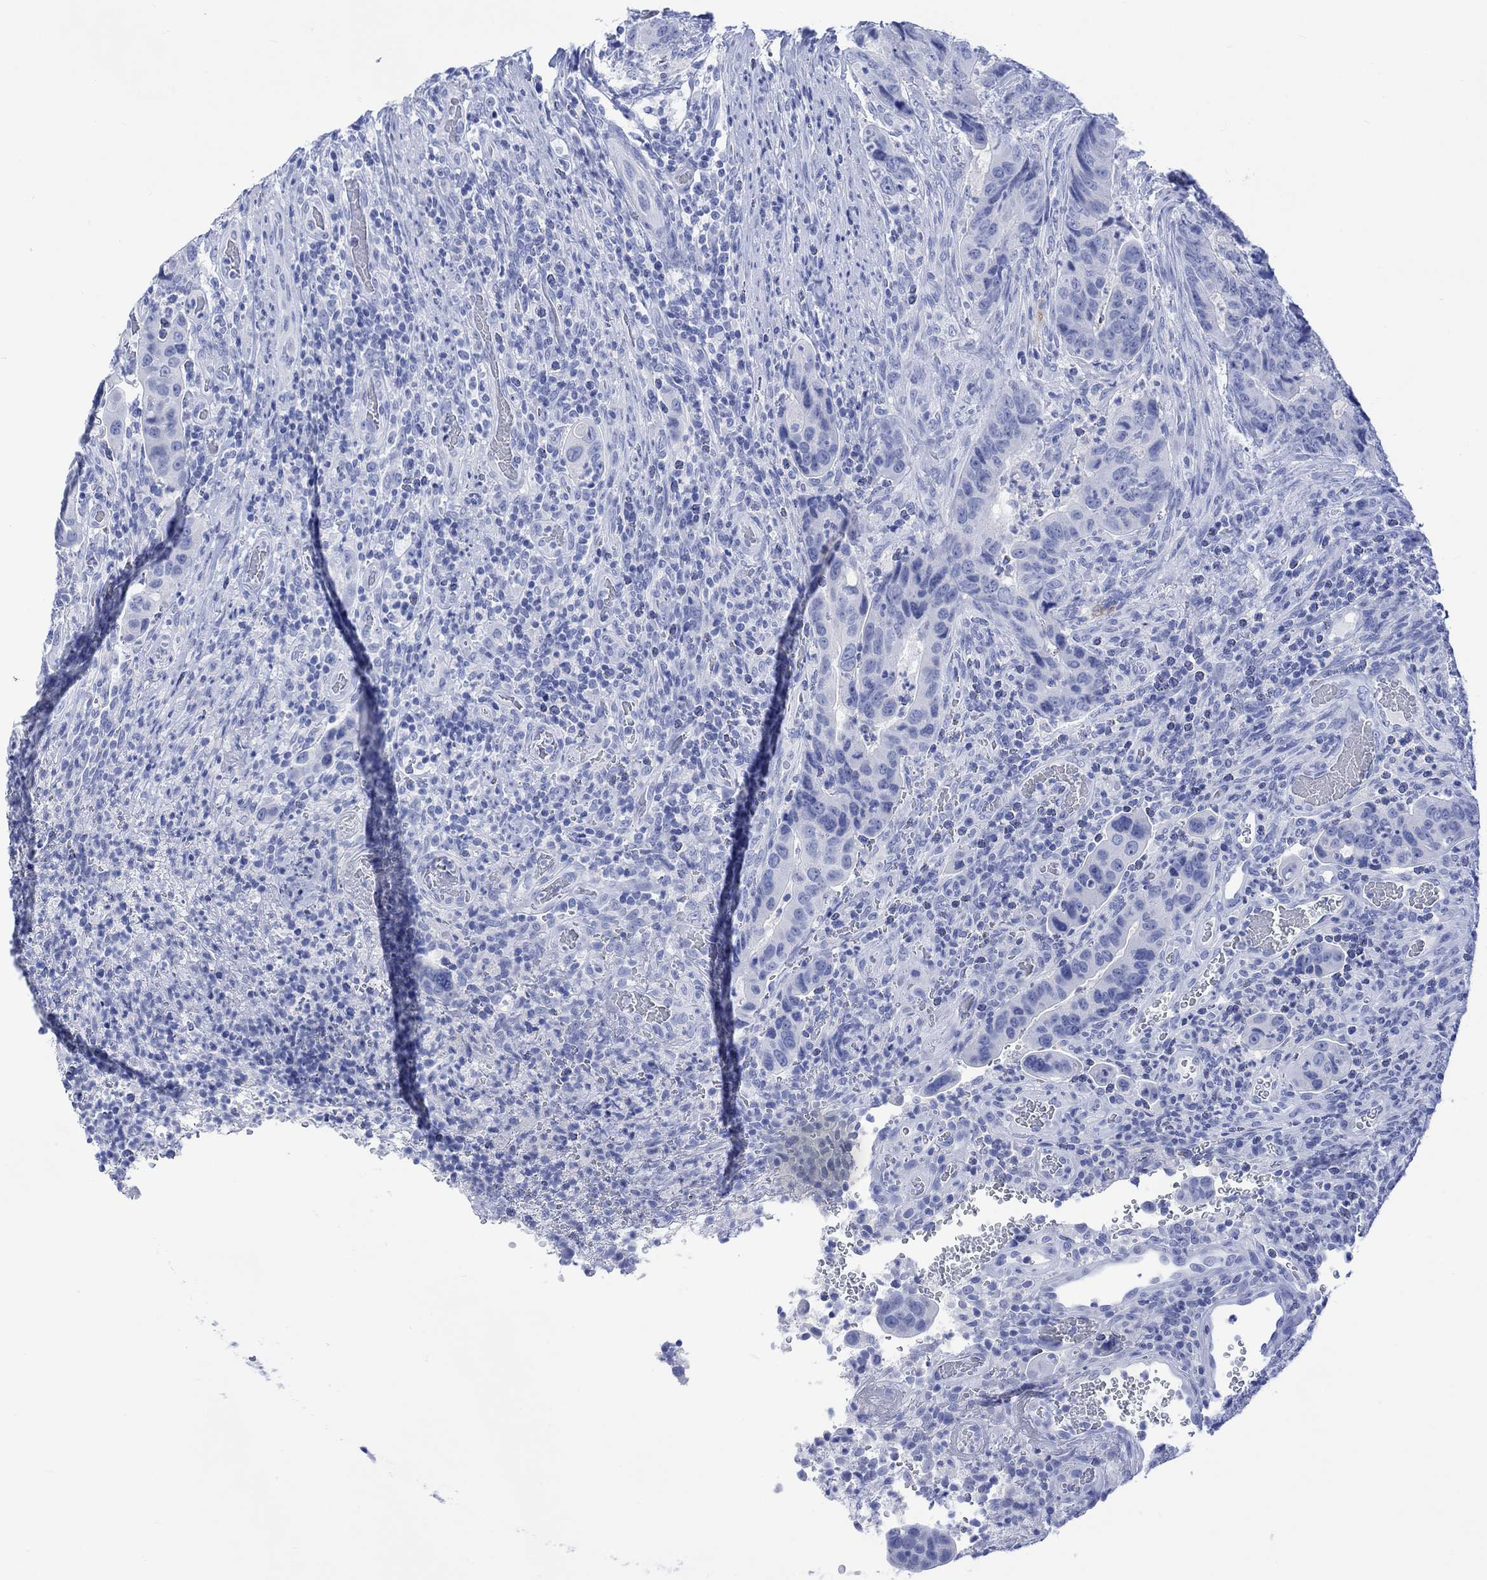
{"staining": {"intensity": "negative", "quantity": "none", "location": "none"}, "tissue": "colorectal cancer", "cell_type": "Tumor cells", "image_type": "cancer", "snomed": [{"axis": "morphology", "description": "Adenocarcinoma, NOS"}, {"axis": "topography", "description": "Colon"}], "caption": "A high-resolution photomicrograph shows IHC staining of adenocarcinoma (colorectal), which demonstrates no significant staining in tumor cells.", "gene": "CELF4", "patient": {"sex": "female", "age": 56}}